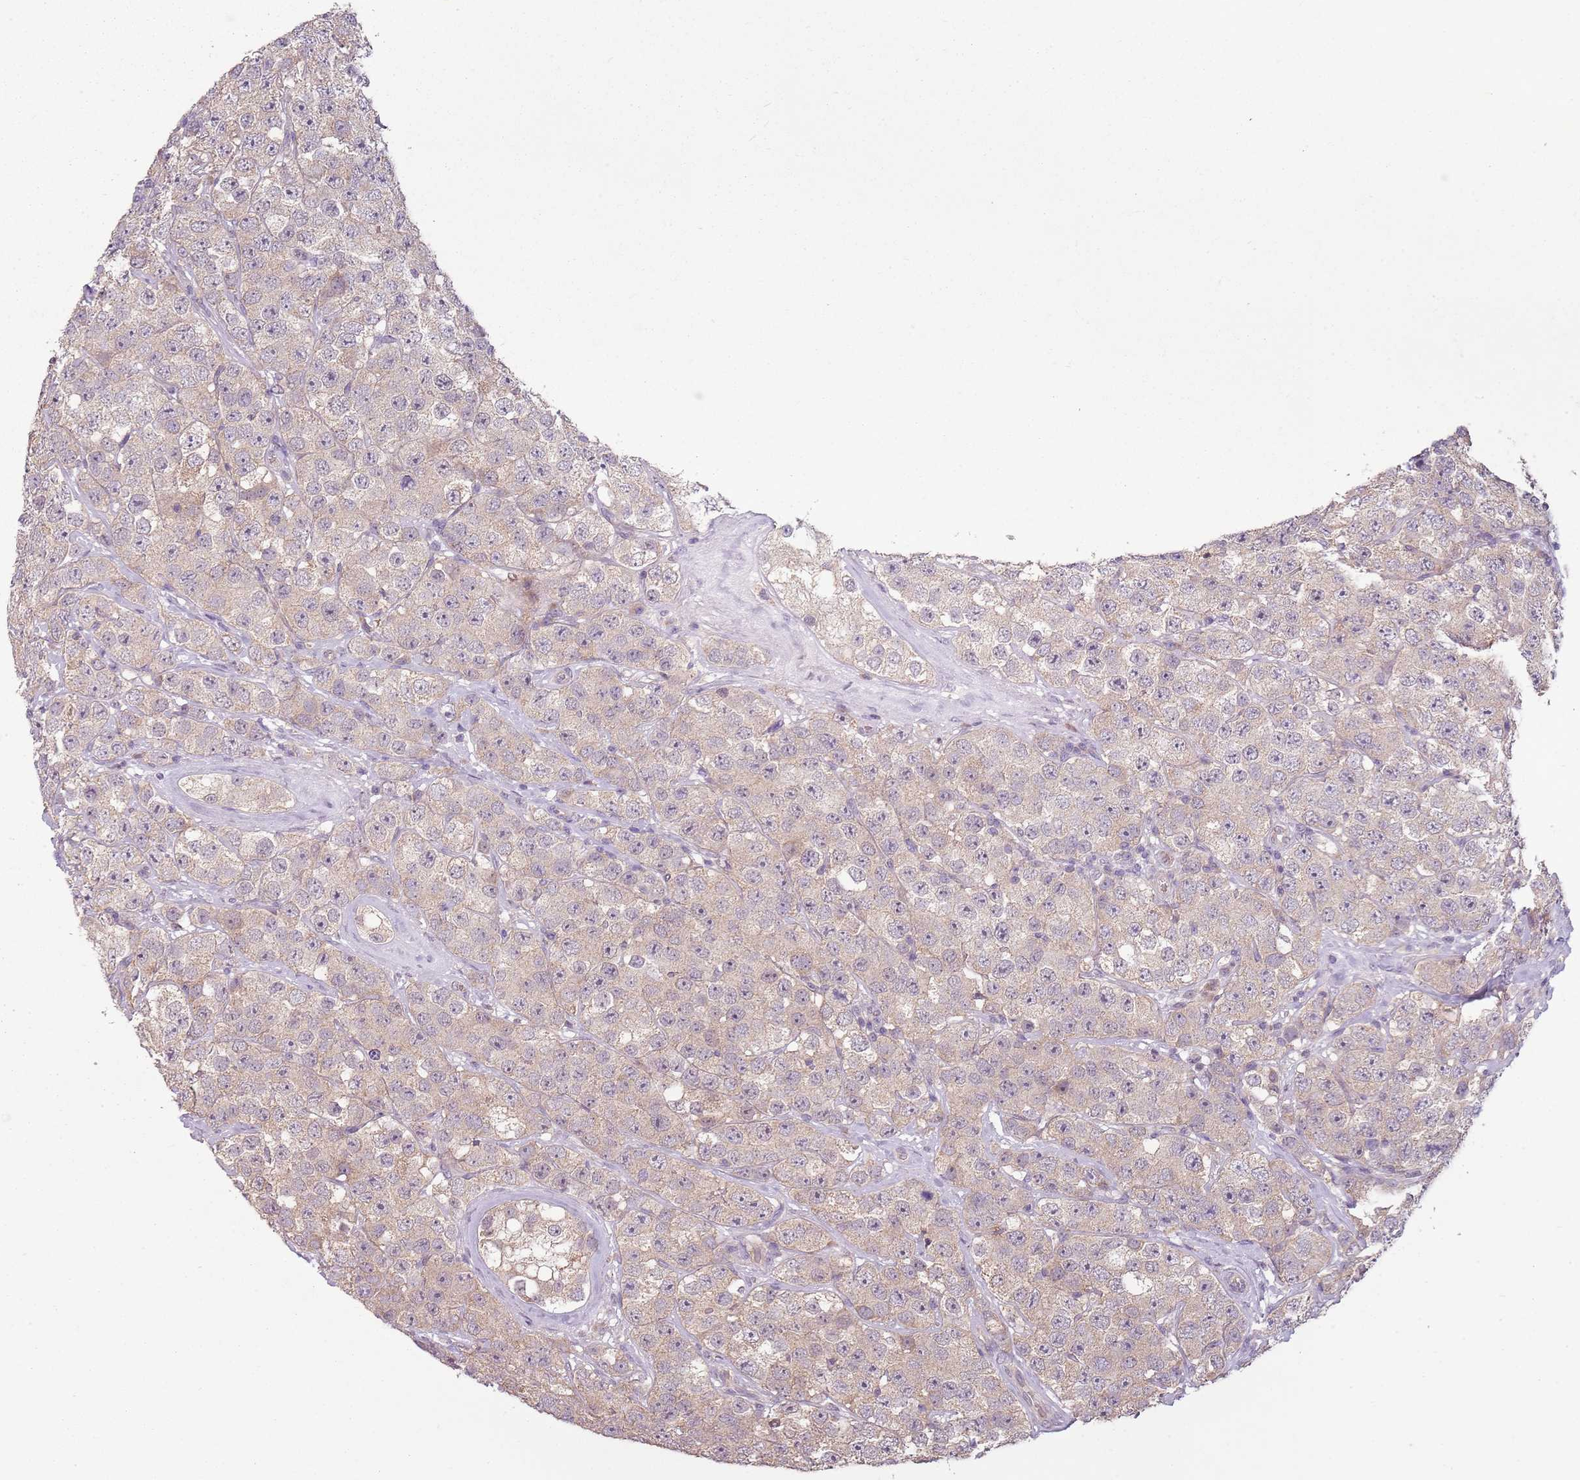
{"staining": {"intensity": "weak", "quantity": "25%-75%", "location": "cytoplasmic/membranous"}, "tissue": "testis cancer", "cell_type": "Tumor cells", "image_type": "cancer", "snomed": [{"axis": "morphology", "description": "Seminoma, NOS"}, {"axis": "topography", "description": "Testis"}], "caption": "Human seminoma (testis) stained with a protein marker demonstrates weak staining in tumor cells.", "gene": "TEKT4", "patient": {"sex": "male", "age": 28}}